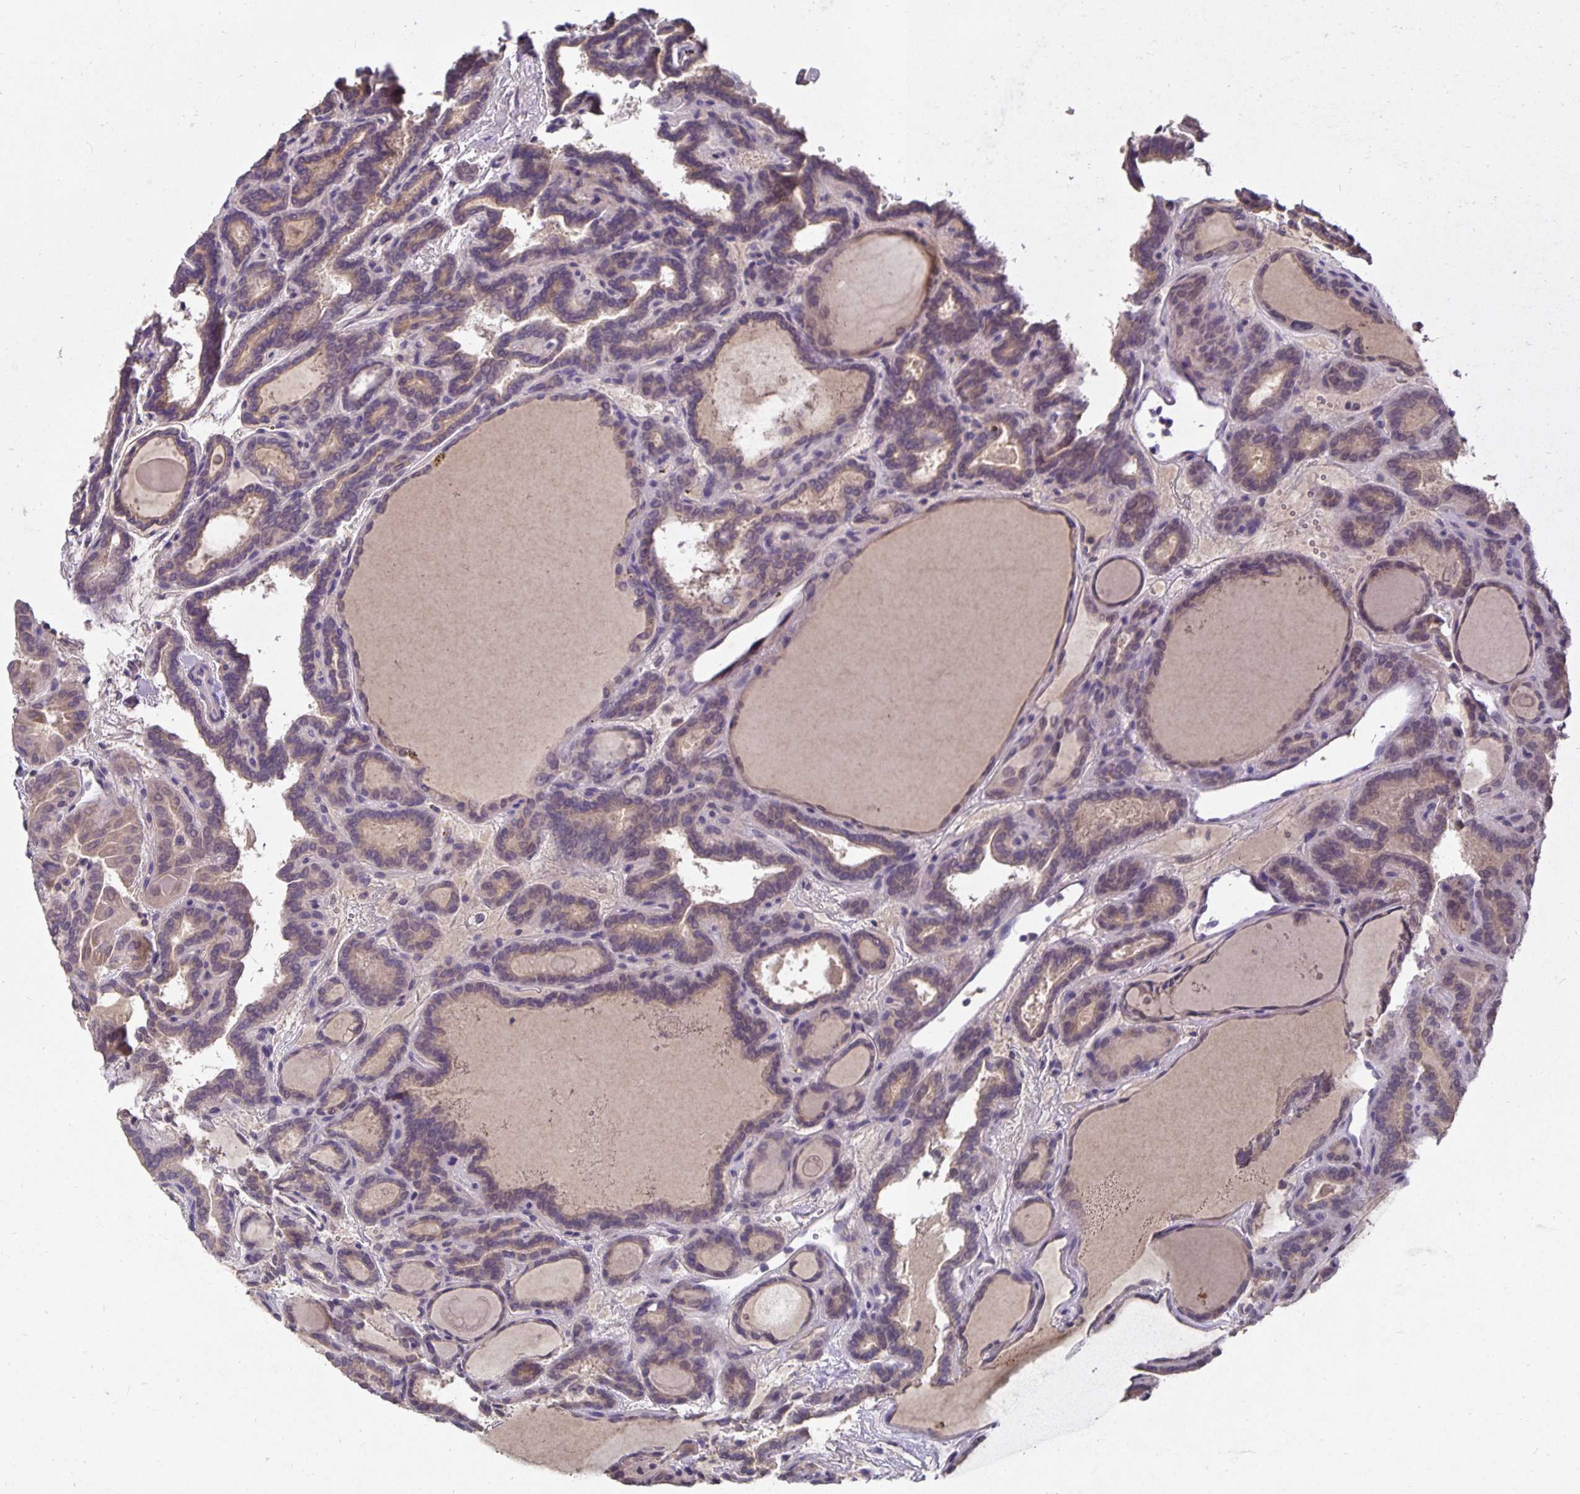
{"staining": {"intensity": "weak", "quantity": ">75%", "location": "cytoplasmic/membranous,nuclear"}, "tissue": "thyroid cancer", "cell_type": "Tumor cells", "image_type": "cancer", "snomed": [{"axis": "morphology", "description": "Papillary adenocarcinoma, NOS"}, {"axis": "topography", "description": "Thyroid gland"}], "caption": "A low amount of weak cytoplasmic/membranous and nuclear staining is present in approximately >75% of tumor cells in papillary adenocarcinoma (thyroid) tissue. (IHC, brightfield microscopy, high magnification).", "gene": "HEPN1", "patient": {"sex": "female", "age": 46}}